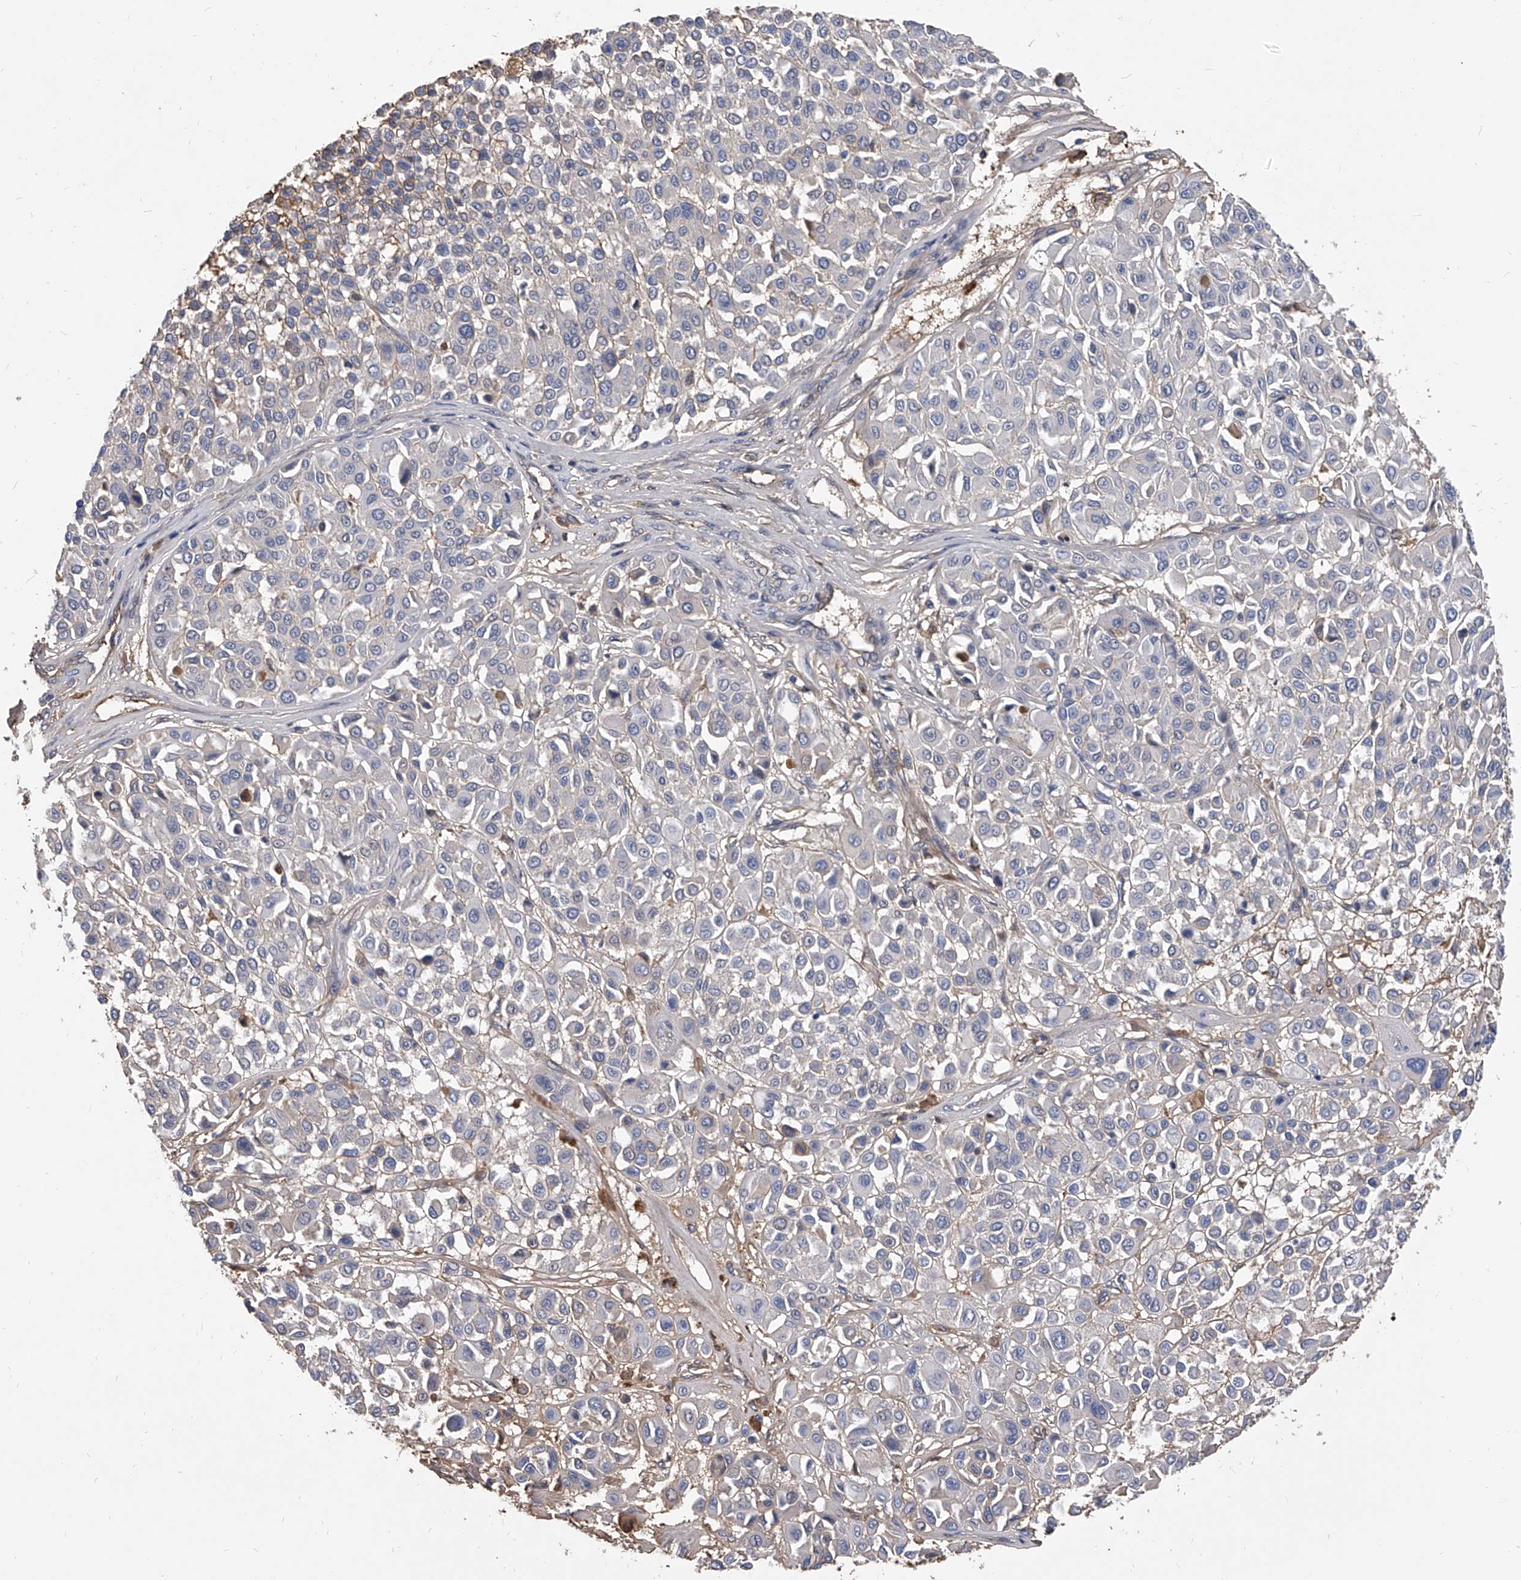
{"staining": {"intensity": "negative", "quantity": "none", "location": "none"}, "tissue": "melanoma", "cell_type": "Tumor cells", "image_type": "cancer", "snomed": [{"axis": "morphology", "description": "Malignant melanoma, Metastatic site"}, {"axis": "topography", "description": "Soft tissue"}], "caption": "A high-resolution histopathology image shows IHC staining of melanoma, which shows no significant expression in tumor cells. The staining is performed using DAB brown chromogen with nuclei counter-stained in using hematoxylin.", "gene": "ZNF25", "patient": {"sex": "male", "age": 41}}